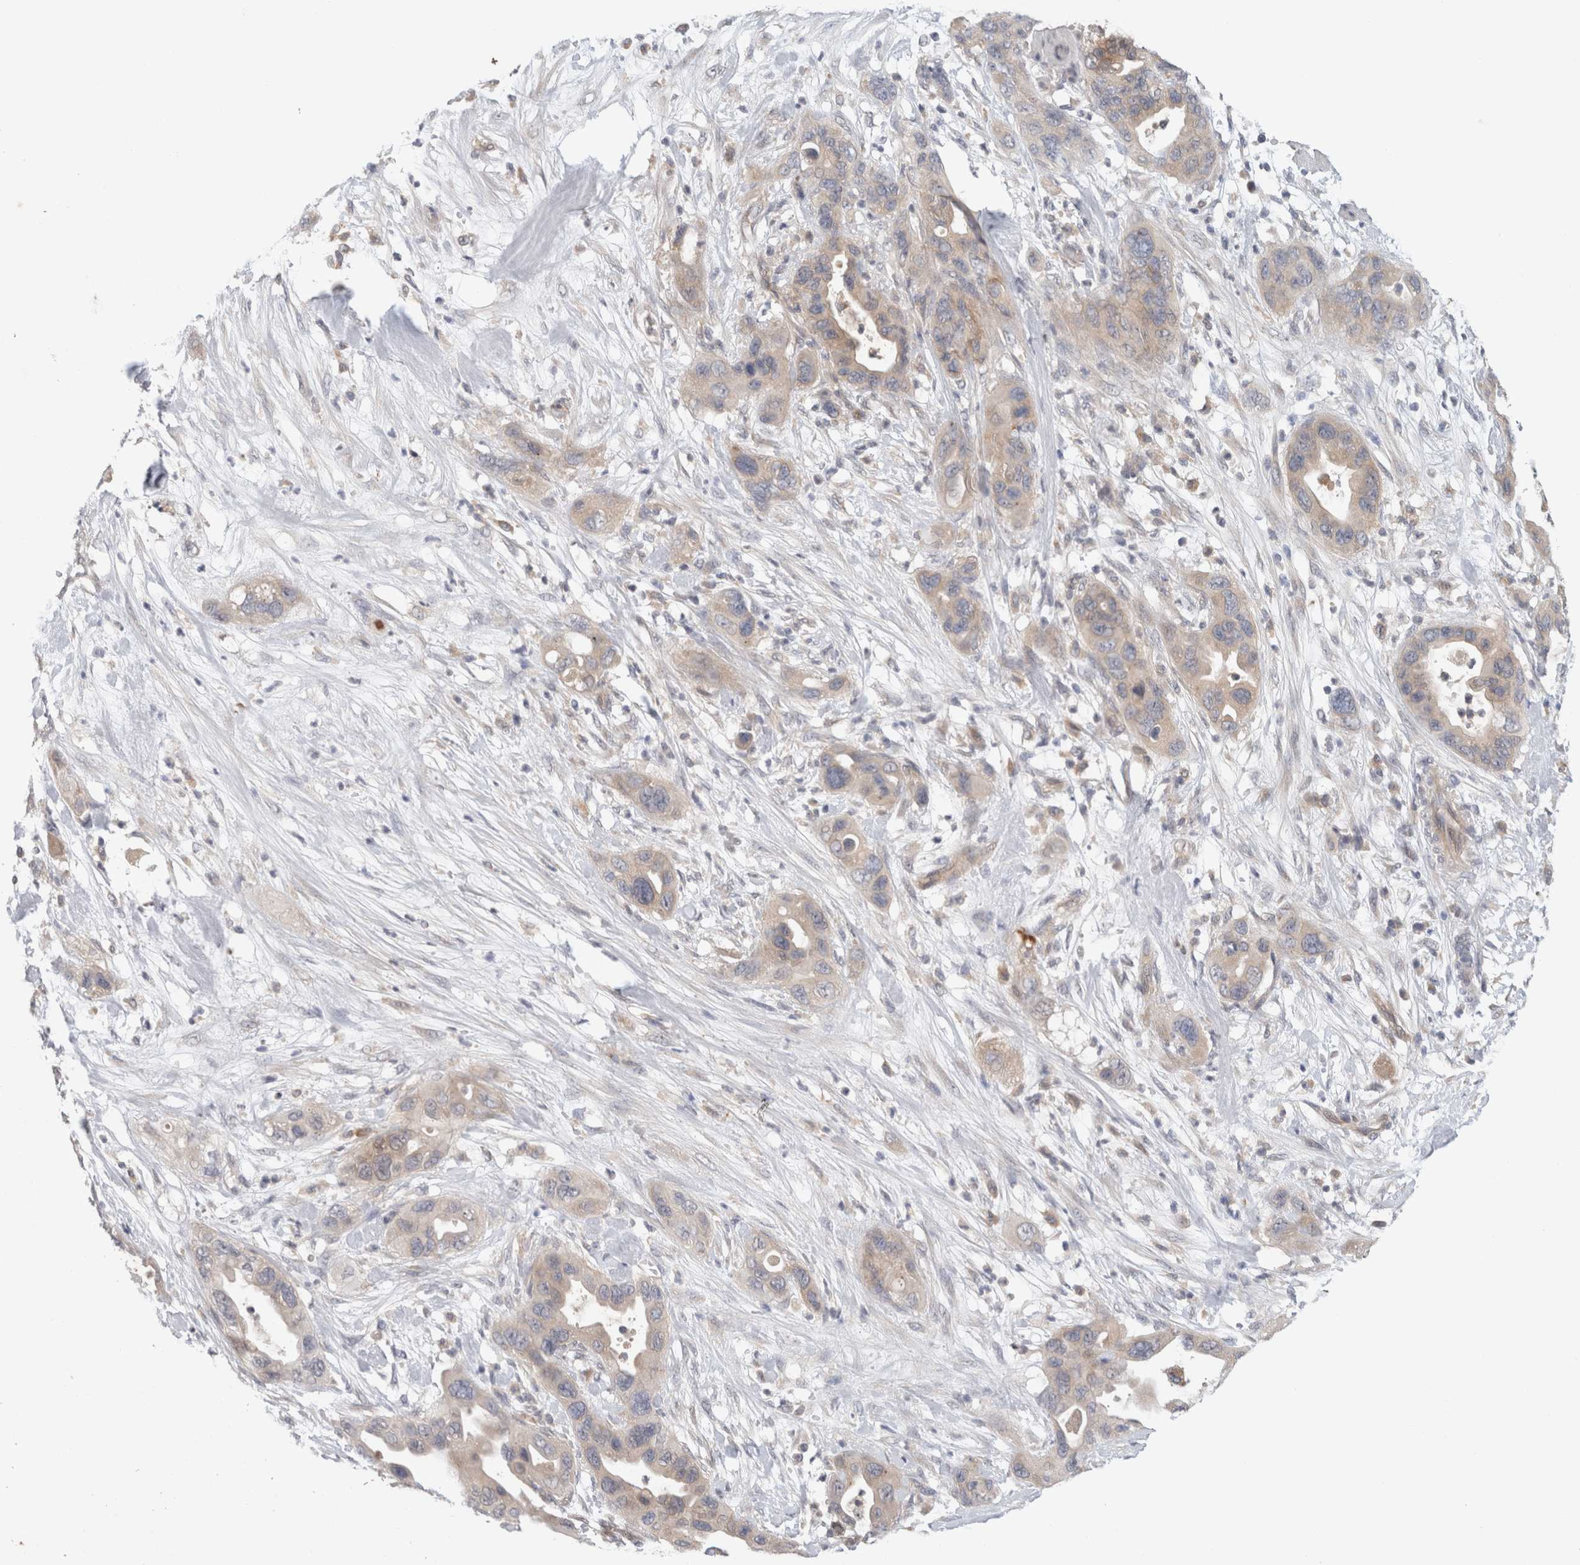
{"staining": {"intensity": "weak", "quantity": "25%-75%", "location": "cytoplasmic/membranous"}, "tissue": "pancreatic cancer", "cell_type": "Tumor cells", "image_type": "cancer", "snomed": [{"axis": "morphology", "description": "Adenocarcinoma, NOS"}, {"axis": "topography", "description": "Pancreas"}], "caption": "Pancreatic cancer (adenocarcinoma) tissue displays weak cytoplasmic/membranous staining in about 25%-75% of tumor cells (Brightfield microscopy of DAB IHC at high magnification).", "gene": "SGK1", "patient": {"sex": "female", "age": 71}}